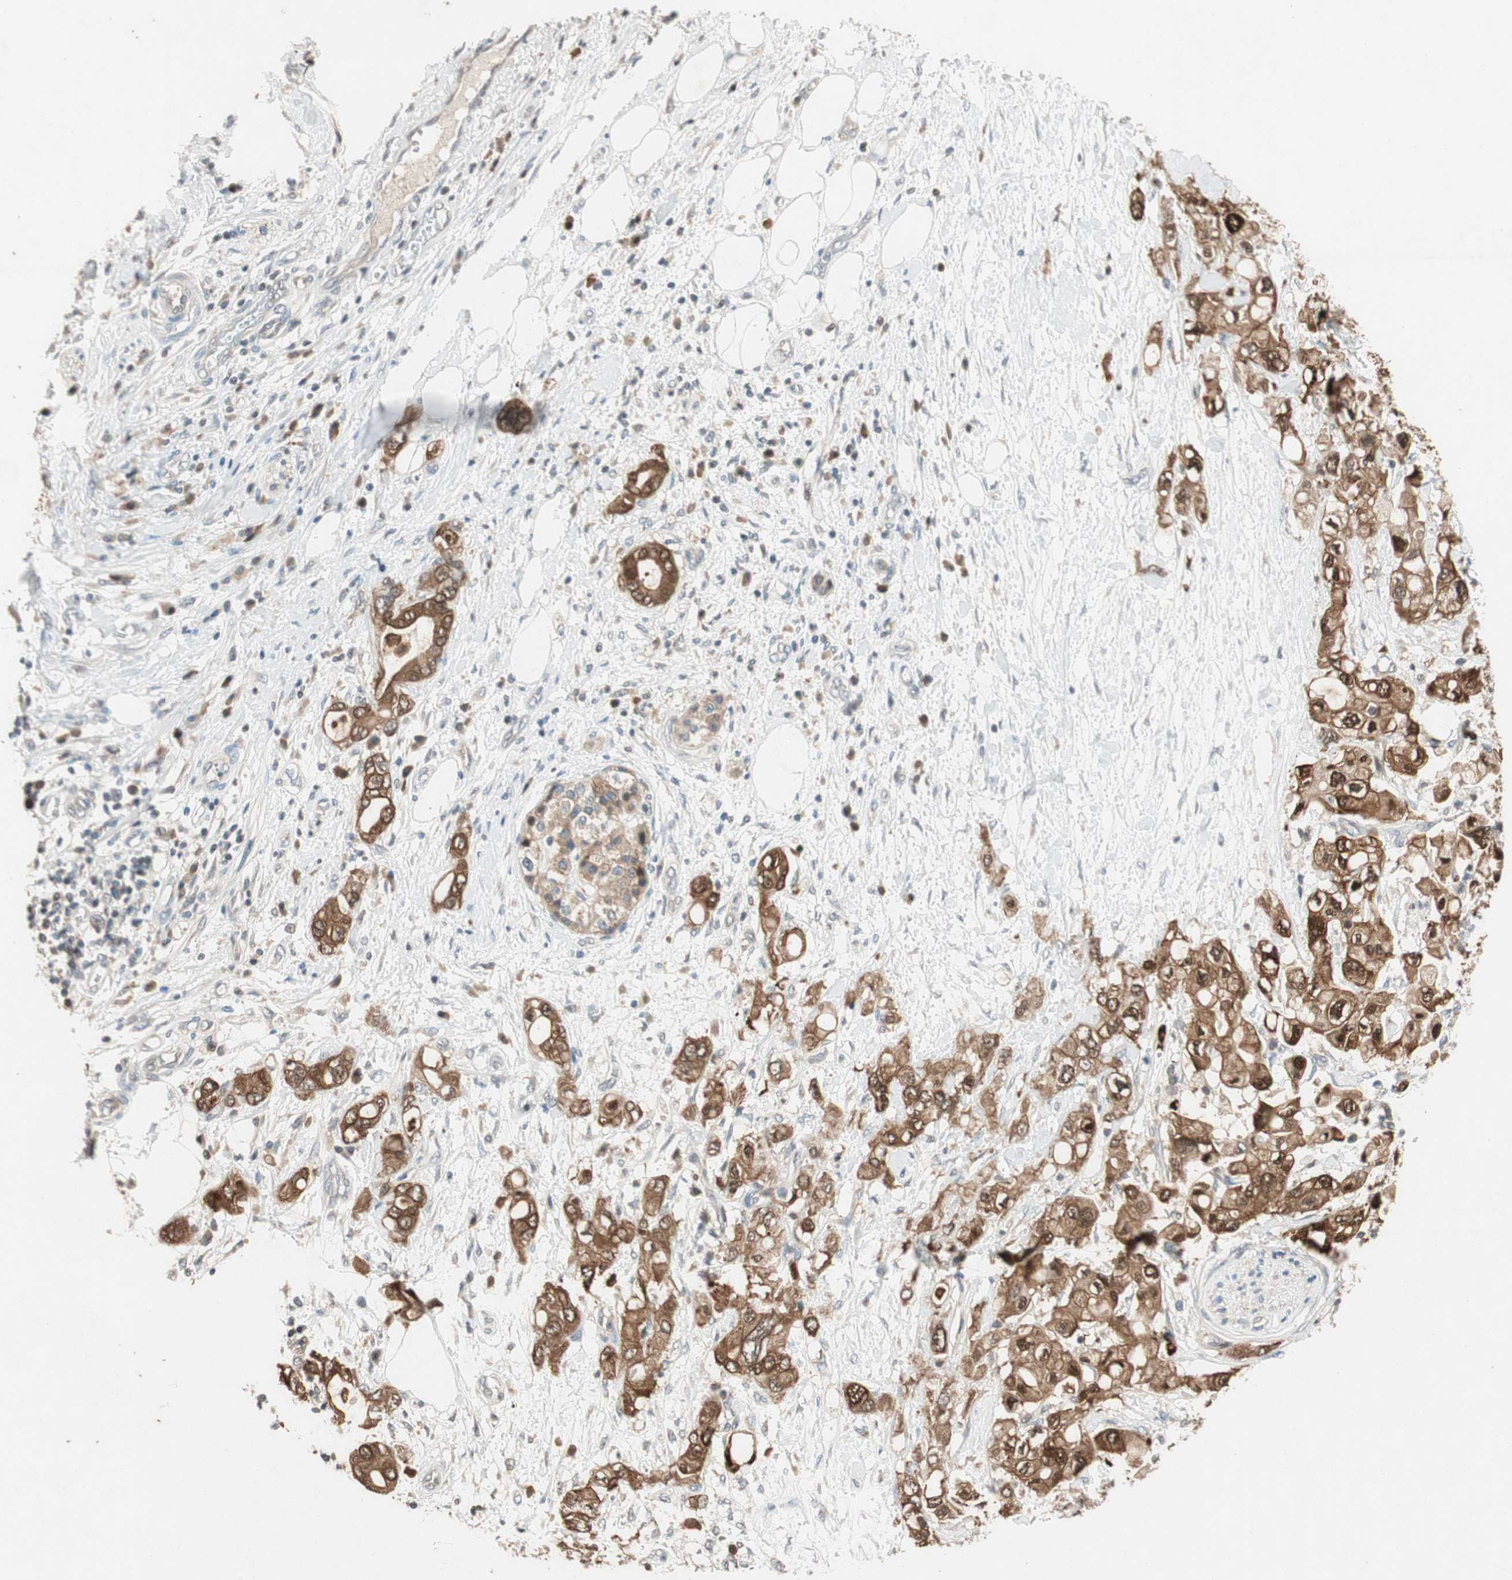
{"staining": {"intensity": "moderate", "quantity": ">75%", "location": "cytoplasmic/membranous"}, "tissue": "pancreatic cancer", "cell_type": "Tumor cells", "image_type": "cancer", "snomed": [{"axis": "morphology", "description": "Adenocarcinoma, NOS"}, {"axis": "topography", "description": "Pancreas"}], "caption": "Human pancreatic cancer stained with a protein marker demonstrates moderate staining in tumor cells.", "gene": "SERPINB5", "patient": {"sex": "female", "age": 56}}